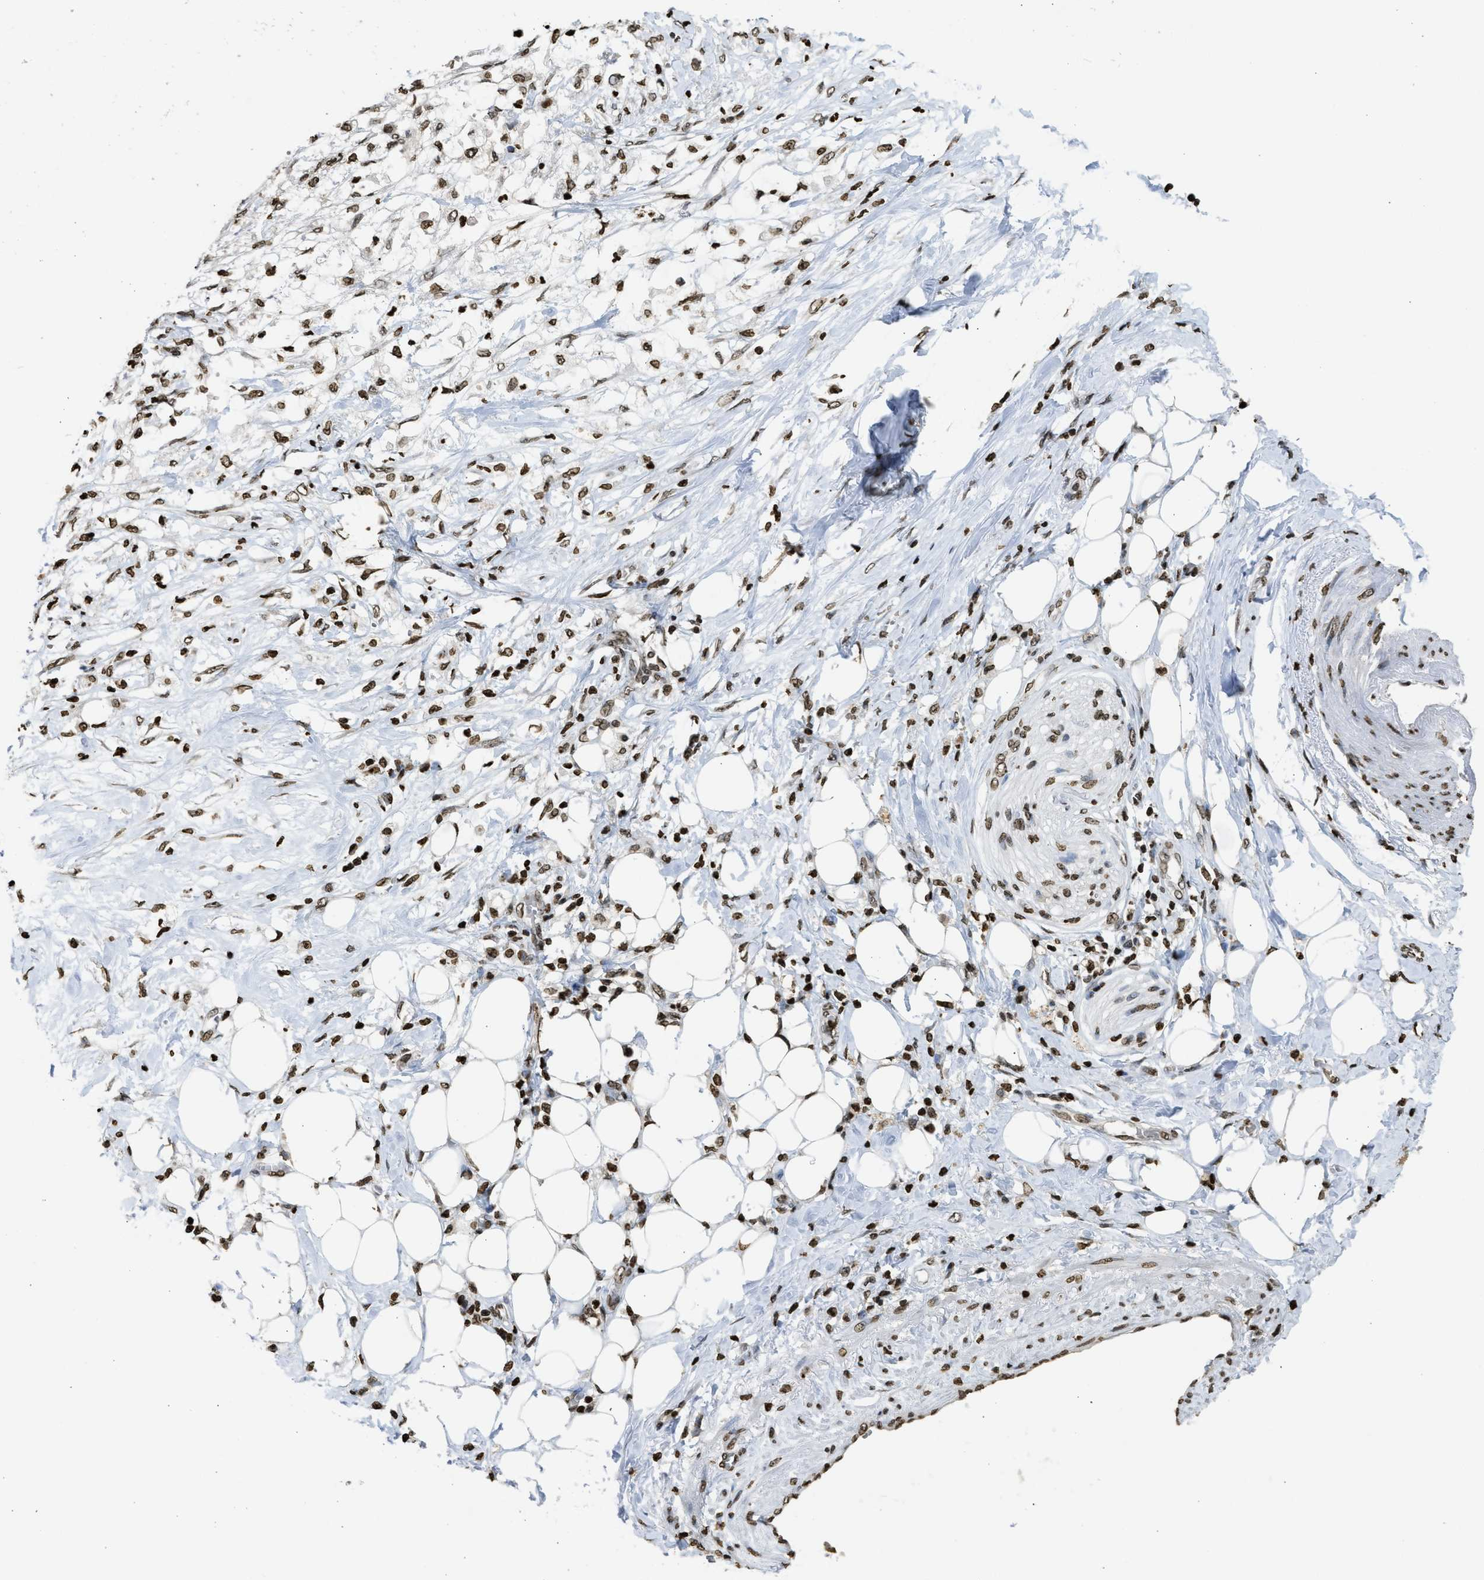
{"staining": {"intensity": "moderate", "quantity": ">75%", "location": "nuclear"}, "tissue": "pancreatic cancer", "cell_type": "Tumor cells", "image_type": "cancer", "snomed": [{"axis": "morphology", "description": "Normal tissue, NOS"}, {"axis": "morphology", "description": "Adenocarcinoma, NOS"}, {"axis": "topography", "description": "Pancreas"}, {"axis": "topography", "description": "Duodenum"}], "caption": "Pancreatic cancer stained for a protein reveals moderate nuclear positivity in tumor cells. (Stains: DAB in brown, nuclei in blue, Microscopy: brightfield microscopy at high magnification).", "gene": "RRAGC", "patient": {"sex": "female", "age": 60}}